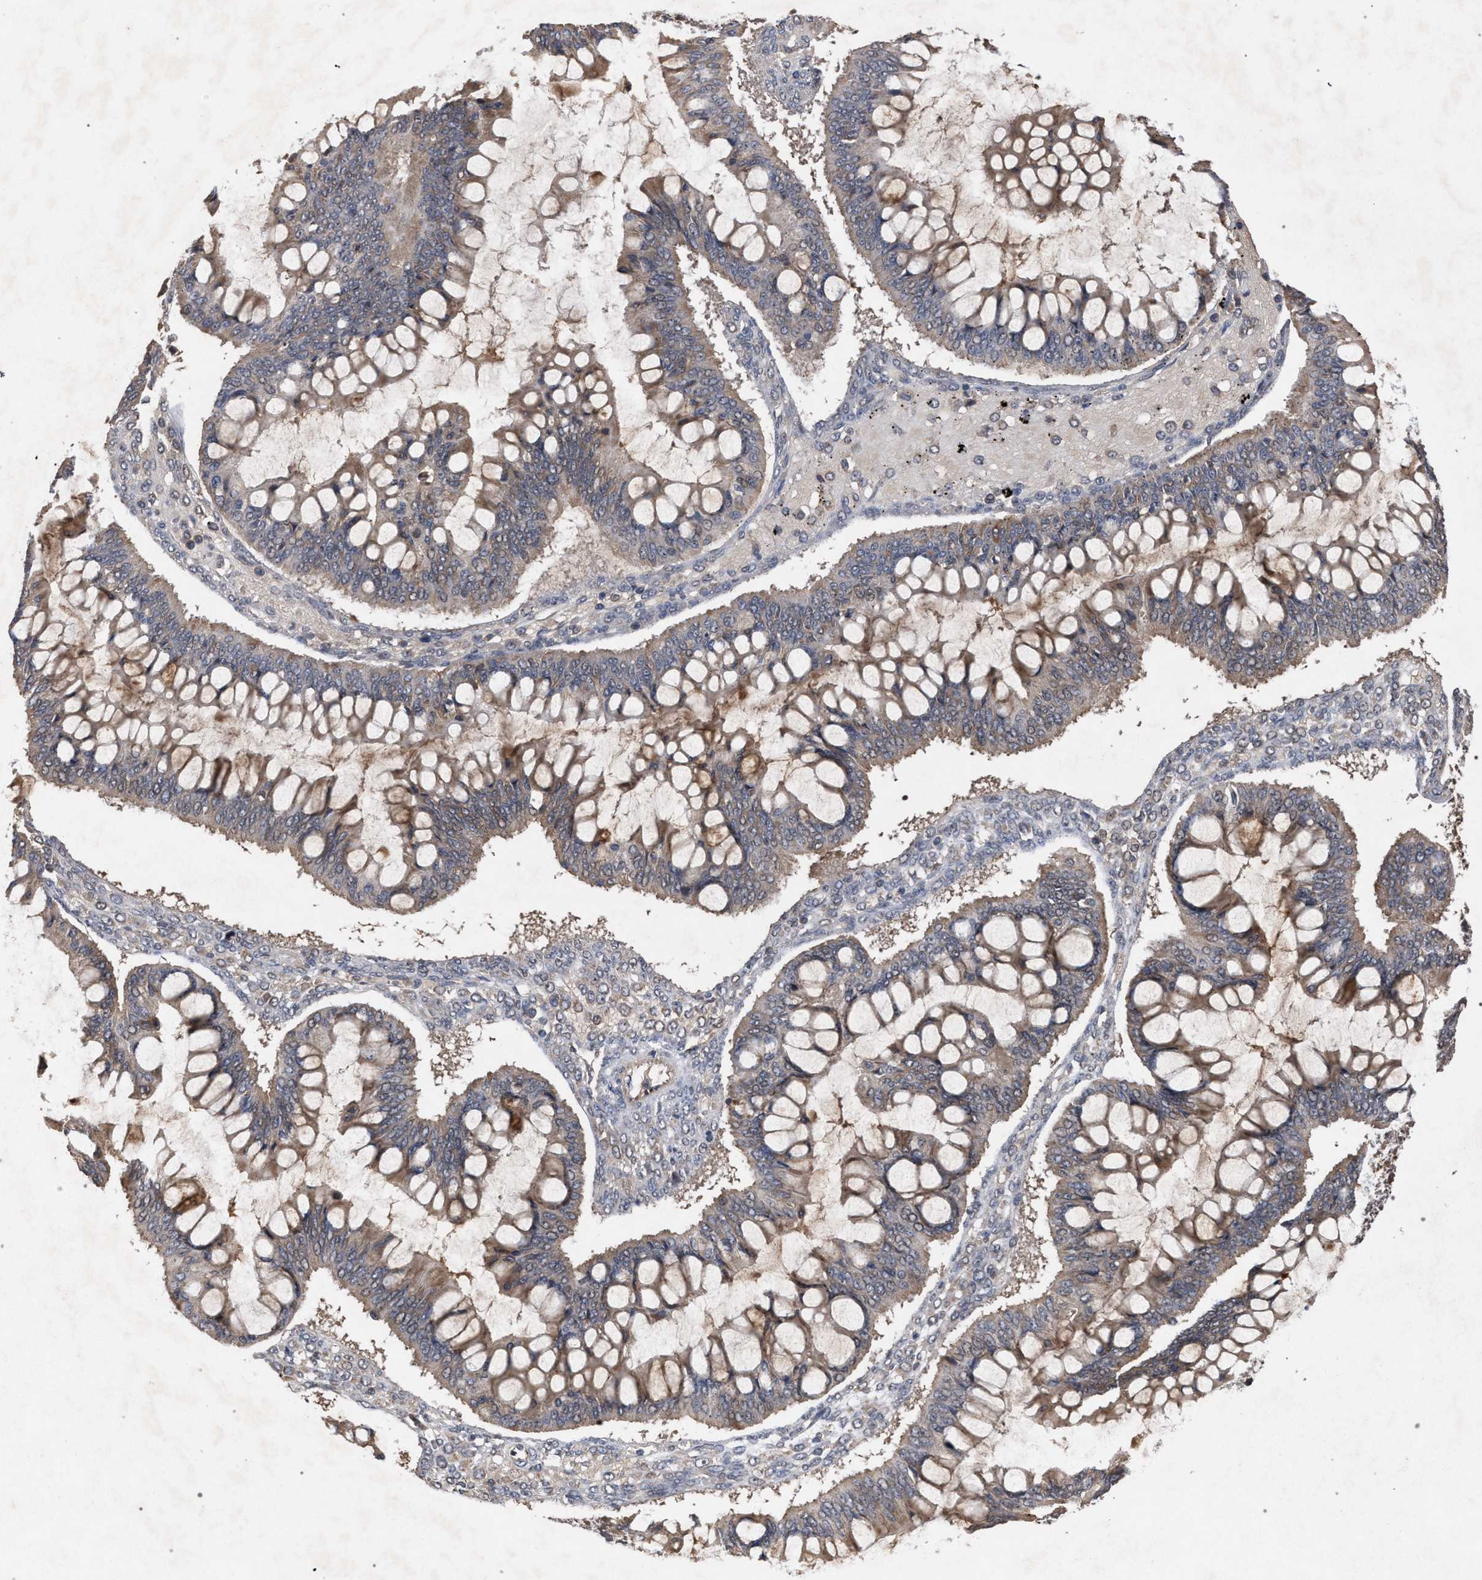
{"staining": {"intensity": "weak", "quantity": ">75%", "location": "cytoplasmic/membranous"}, "tissue": "ovarian cancer", "cell_type": "Tumor cells", "image_type": "cancer", "snomed": [{"axis": "morphology", "description": "Cystadenocarcinoma, mucinous, NOS"}, {"axis": "topography", "description": "Ovary"}], "caption": "DAB (3,3'-diaminobenzidine) immunohistochemical staining of ovarian cancer demonstrates weak cytoplasmic/membranous protein staining in approximately >75% of tumor cells.", "gene": "SLC4A4", "patient": {"sex": "female", "age": 73}}